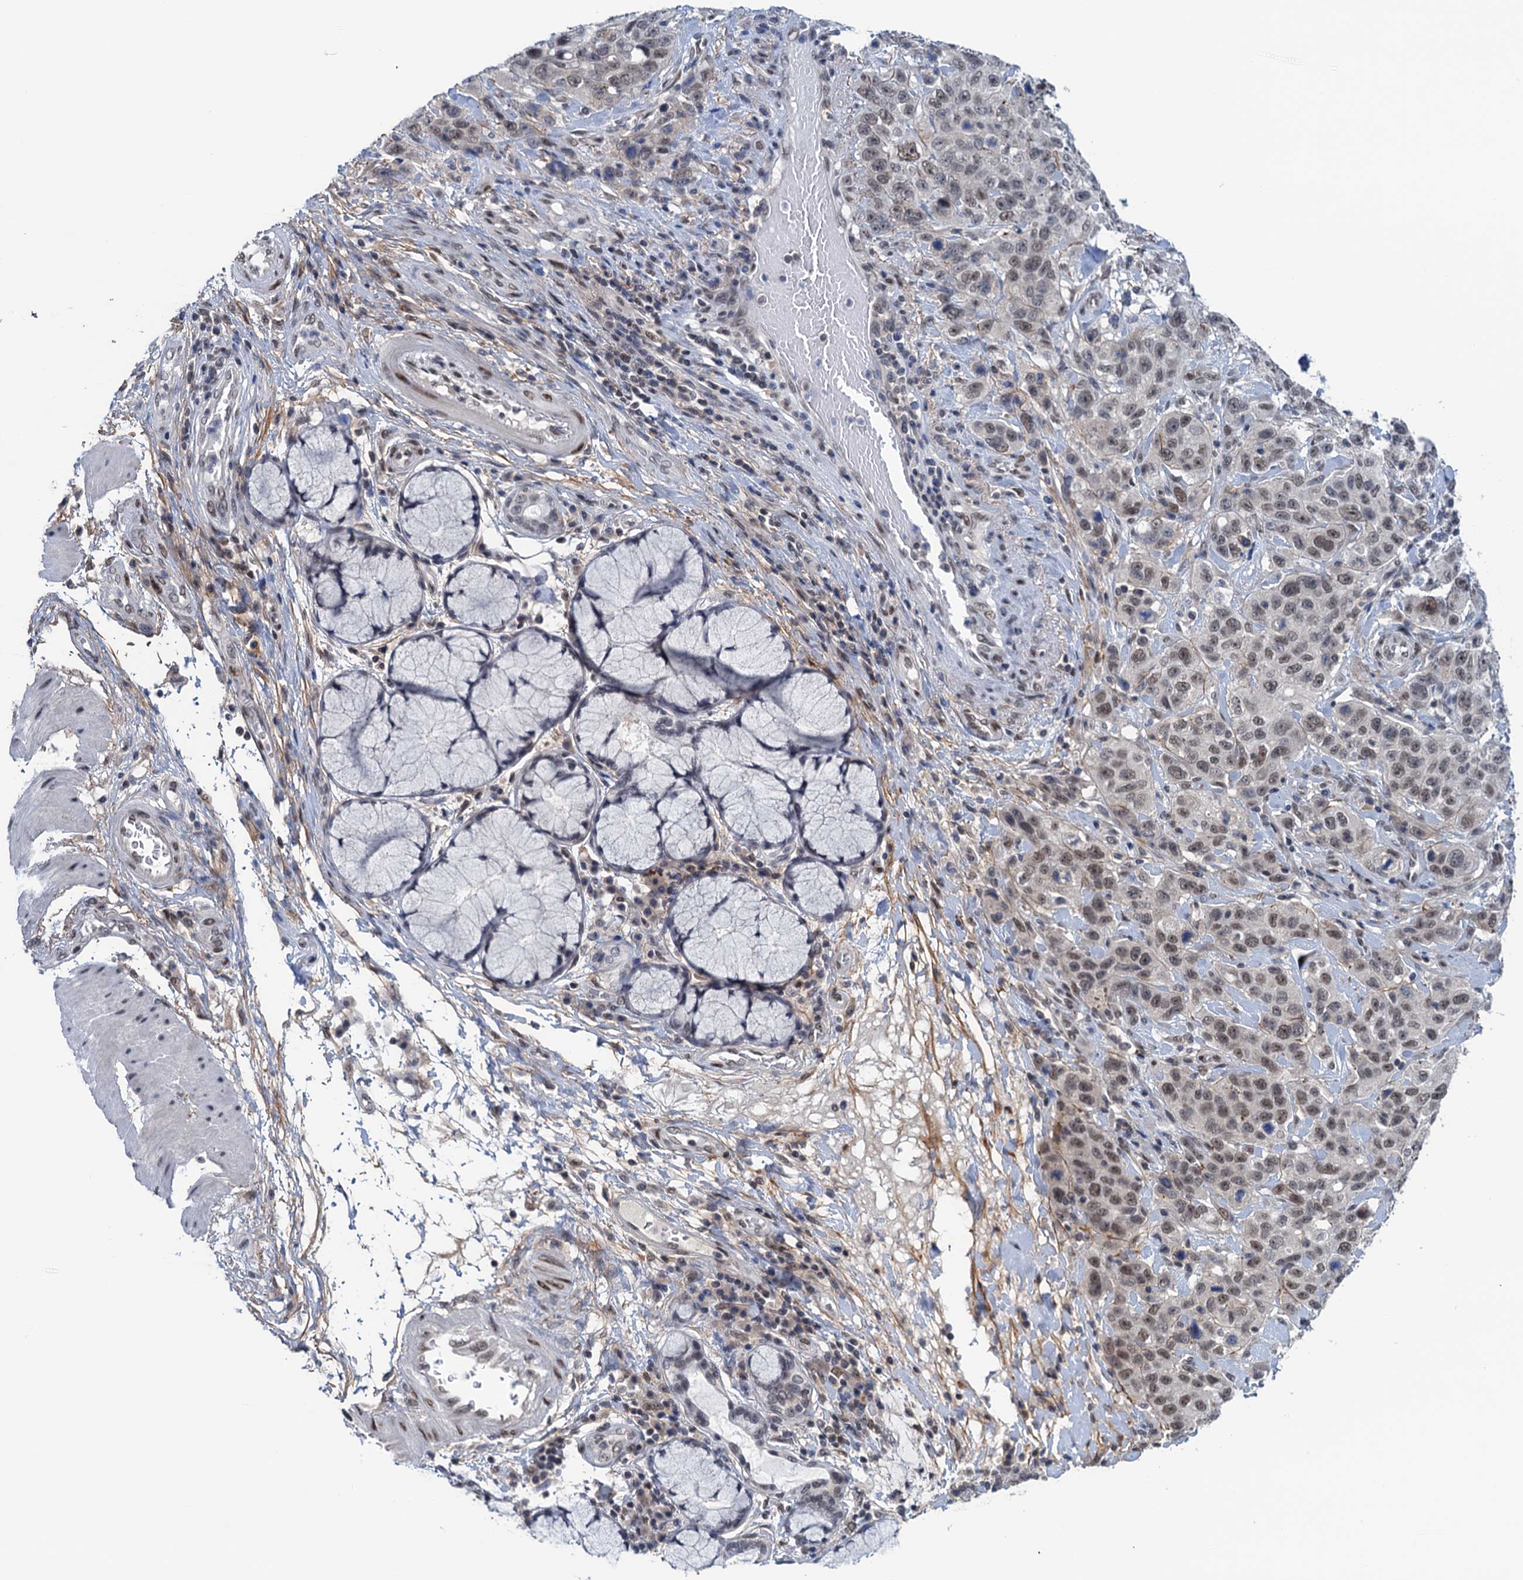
{"staining": {"intensity": "moderate", "quantity": ">75%", "location": "nuclear"}, "tissue": "stomach cancer", "cell_type": "Tumor cells", "image_type": "cancer", "snomed": [{"axis": "morphology", "description": "Adenocarcinoma, NOS"}, {"axis": "topography", "description": "Stomach"}], "caption": "The micrograph displays a brown stain indicating the presence of a protein in the nuclear of tumor cells in stomach cancer. (Brightfield microscopy of DAB IHC at high magnification).", "gene": "SAE1", "patient": {"sex": "male", "age": 48}}